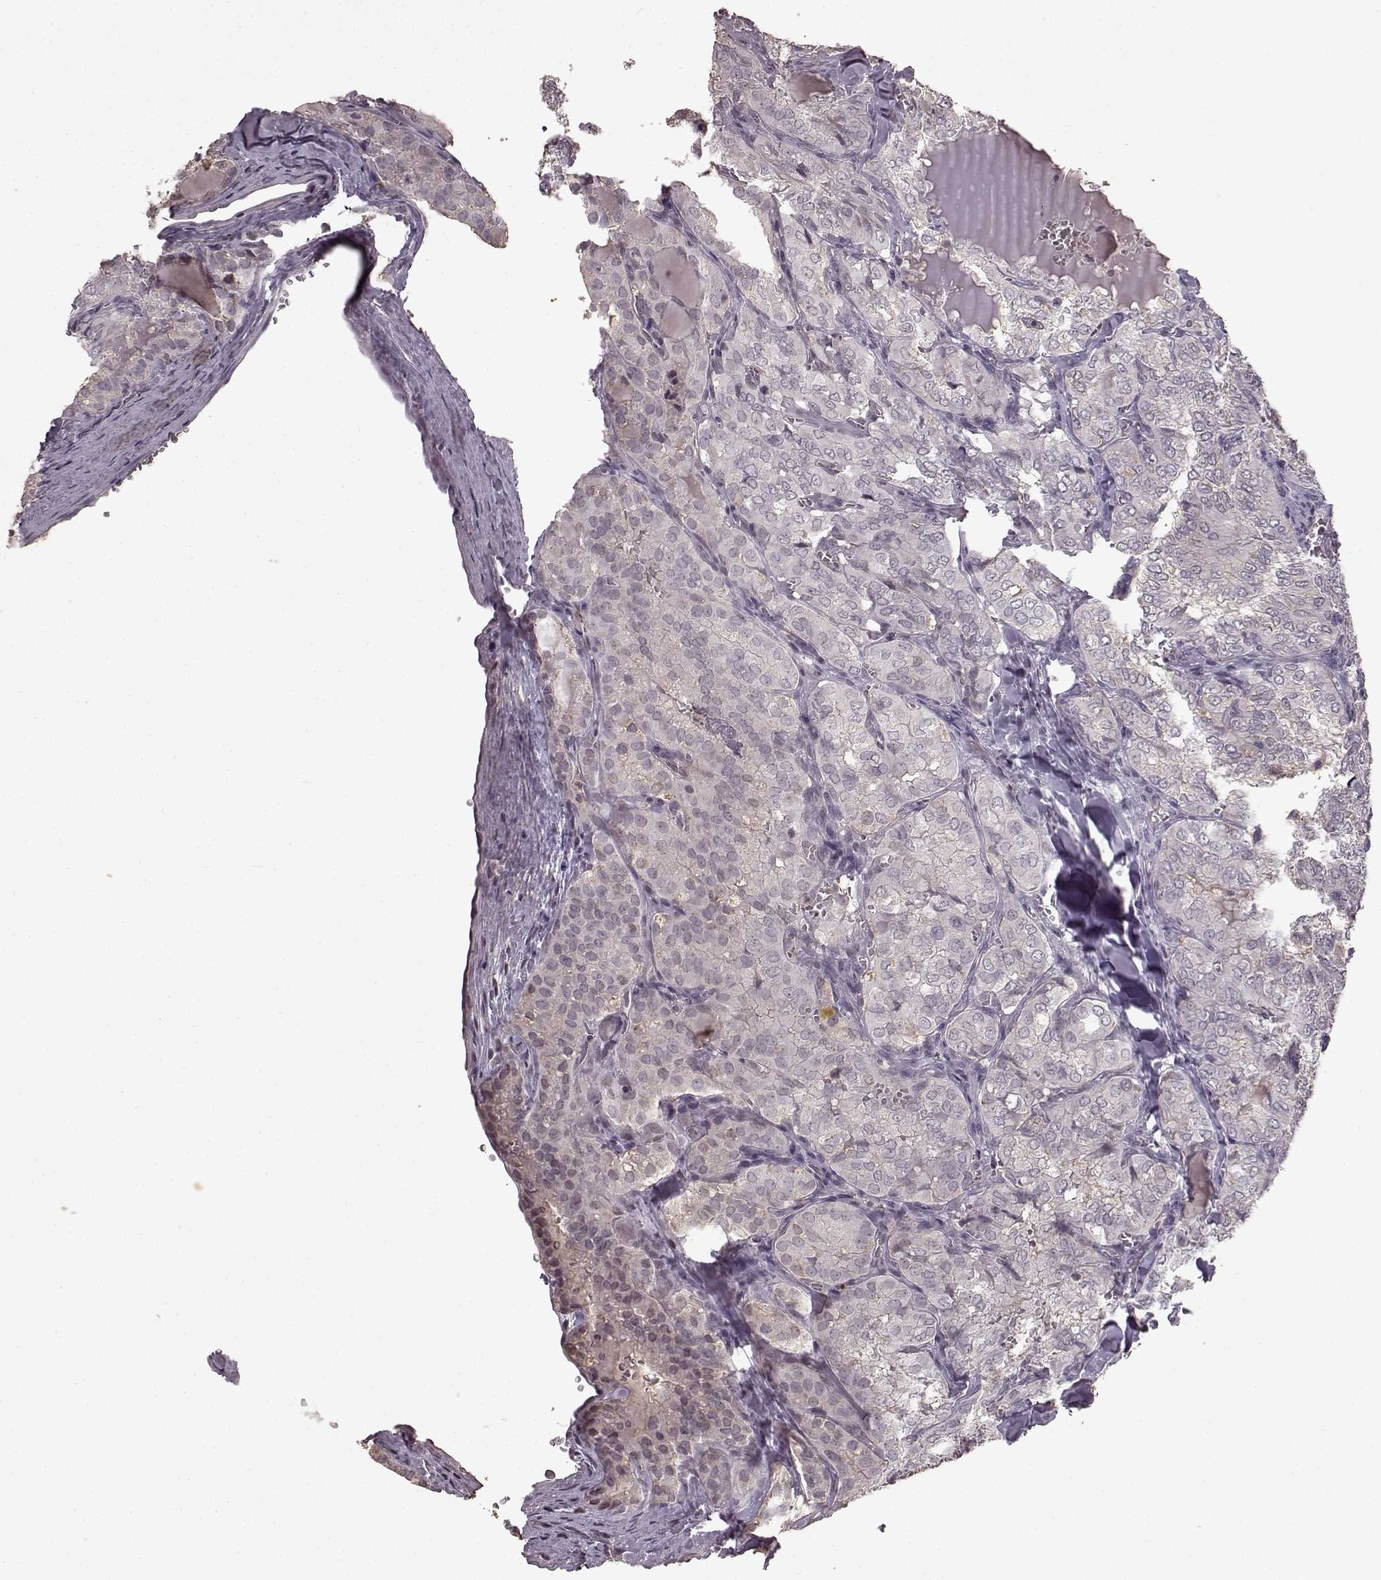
{"staining": {"intensity": "negative", "quantity": "none", "location": "none"}, "tissue": "thyroid cancer", "cell_type": "Tumor cells", "image_type": "cancer", "snomed": [{"axis": "morphology", "description": "Papillary adenocarcinoma, NOS"}, {"axis": "topography", "description": "Thyroid gland"}], "caption": "Human papillary adenocarcinoma (thyroid) stained for a protein using immunohistochemistry (IHC) shows no expression in tumor cells.", "gene": "LHB", "patient": {"sex": "female", "age": 41}}